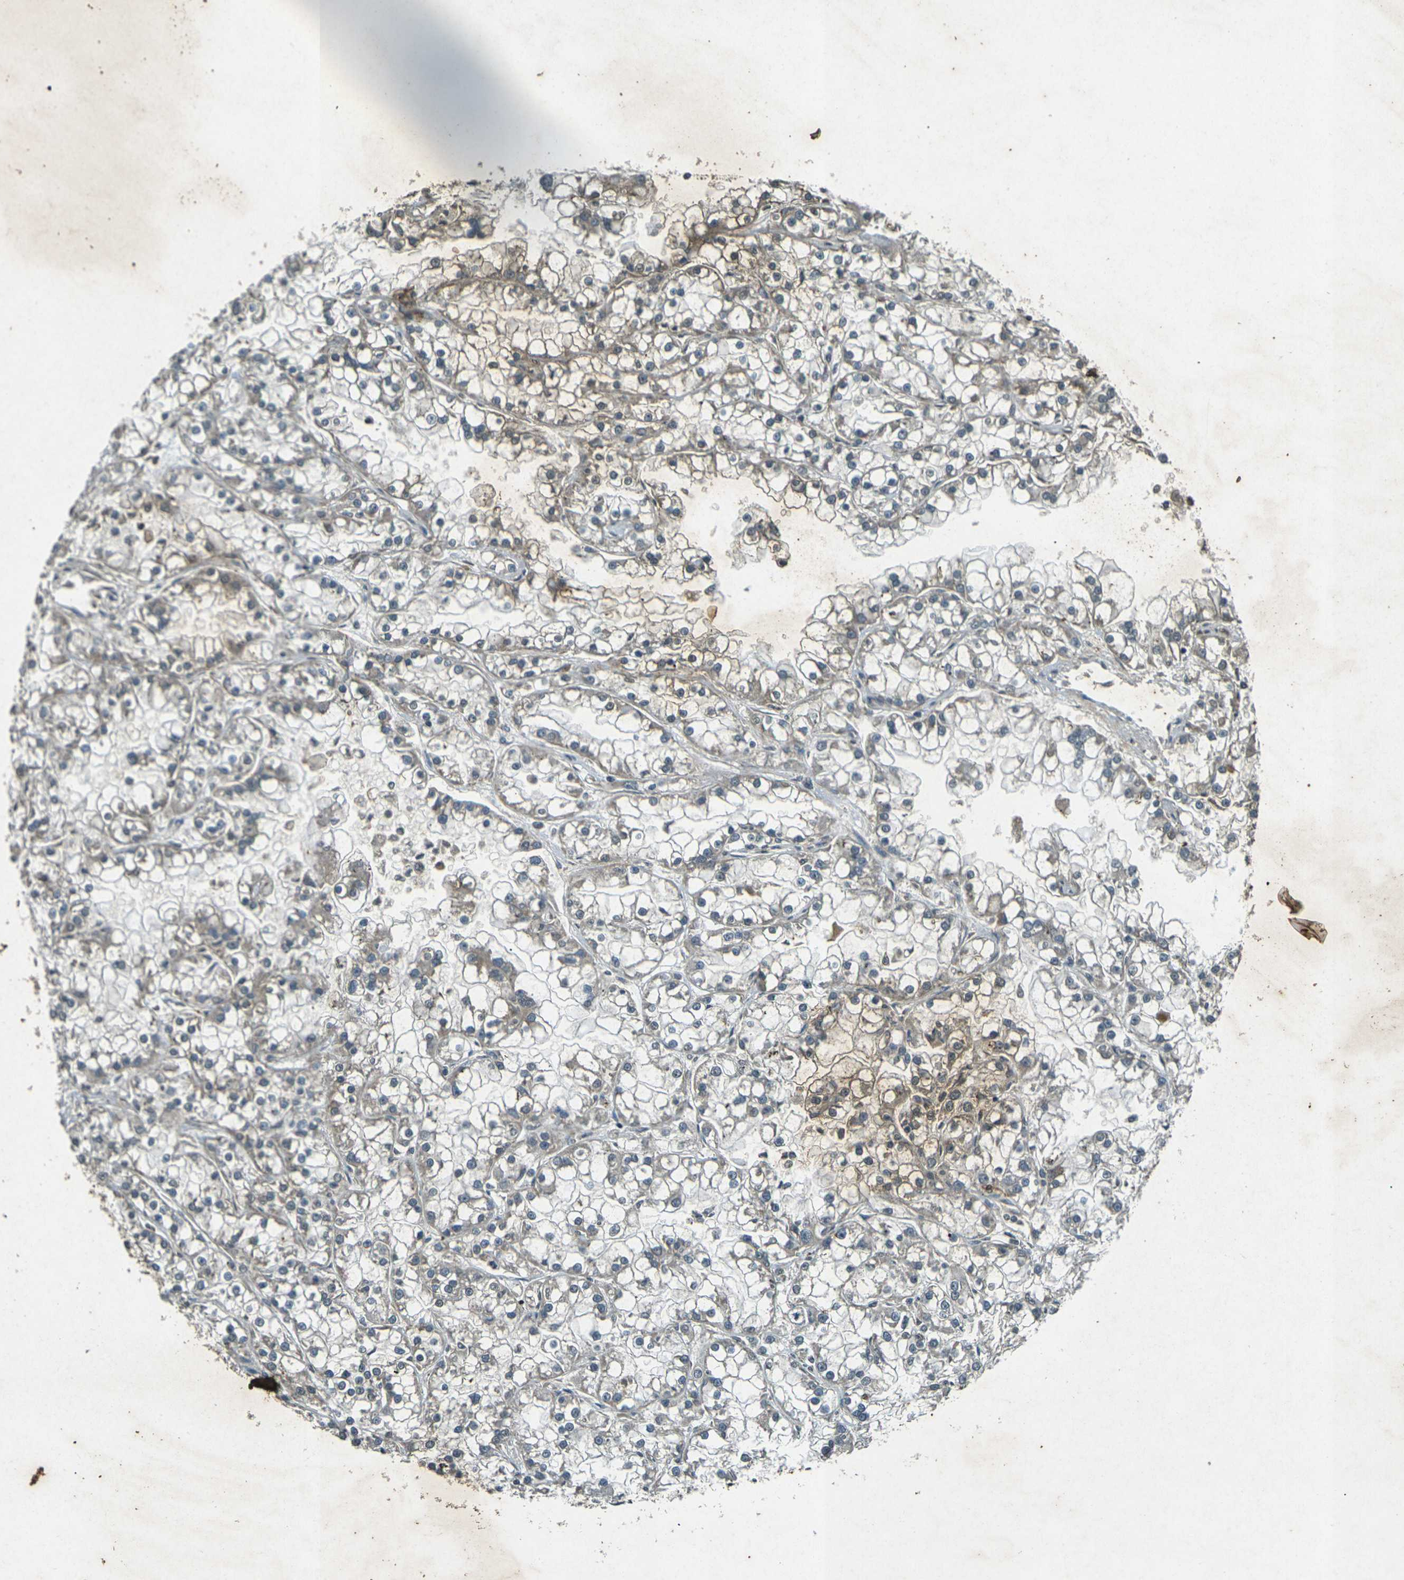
{"staining": {"intensity": "weak", "quantity": ">75%", "location": "cytoplasmic/membranous"}, "tissue": "renal cancer", "cell_type": "Tumor cells", "image_type": "cancer", "snomed": [{"axis": "morphology", "description": "Adenocarcinoma, NOS"}, {"axis": "topography", "description": "Kidney"}], "caption": "The micrograph exhibits immunohistochemical staining of renal cancer. There is weak cytoplasmic/membranous positivity is identified in about >75% of tumor cells.", "gene": "PDE2A", "patient": {"sex": "female", "age": 52}}